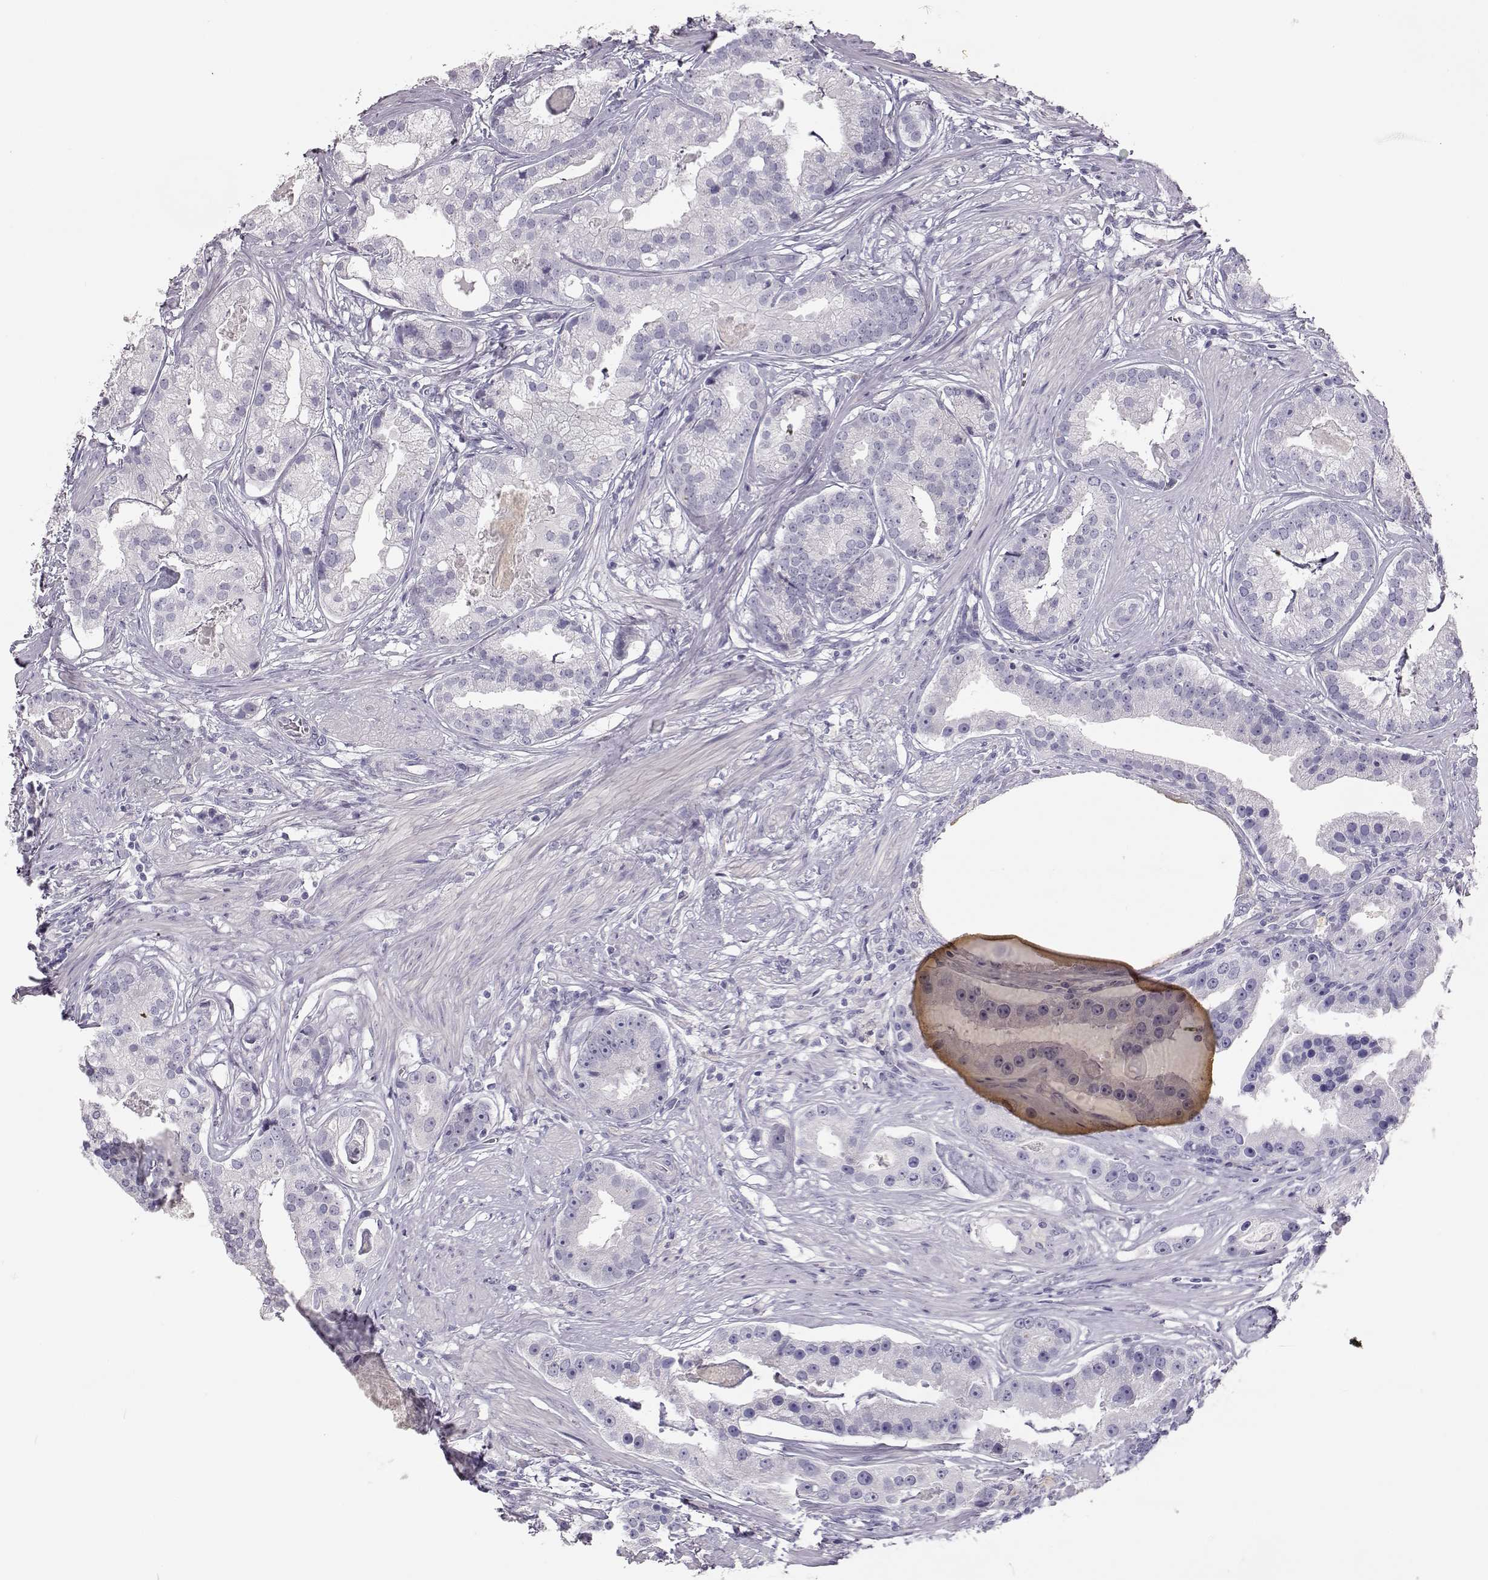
{"staining": {"intensity": "negative", "quantity": "none", "location": "none"}, "tissue": "prostate cancer", "cell_type": "Tumor cells", "image_type": "cancer", "snomed": [{"axis": "morphology", "description": "Adenocarcinoma, NOS"}, {"axis": "topography", "description": "Prostate and seminal vesicle, NOS"}, {"axis": "topography", "description": "Prostate"}], "caption": "Adenocarcinoma (prostate) was stained to show a protein in brown. There is no significant positivity in tumor cells.", "gene": "SLCO6A1", "patient": {"sex": "male", "age": 44}}